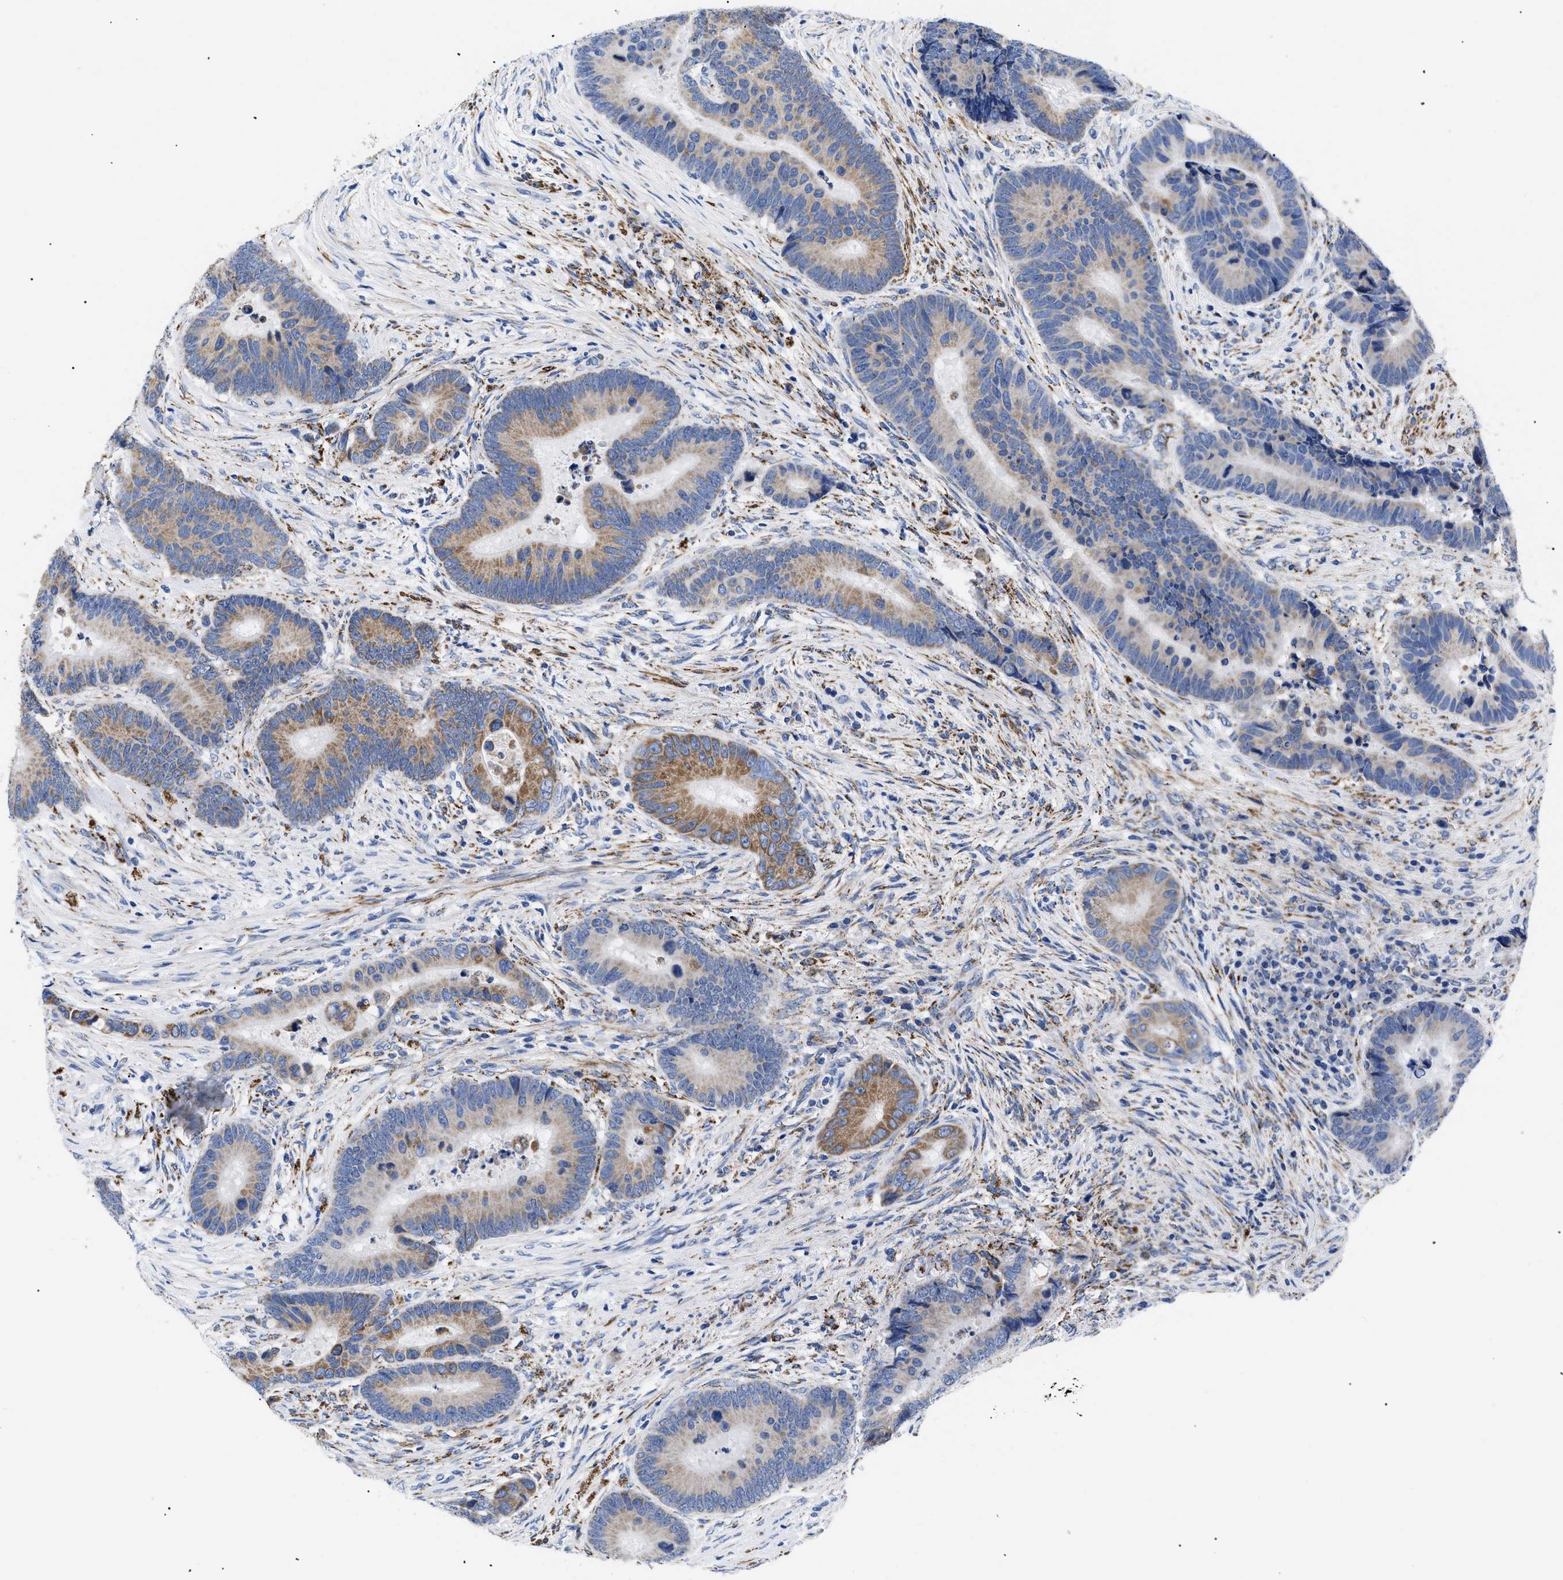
{"staining": {"intensity": "moderate", "quantity": "<25%", "location": "cytoplasmic/membranous"}, "tissue": "colorectal cancer", "cell_type": "Tumor cells", "image_type": "cancer", "snomed": [{"axis": "morphology", "description": "Adenocarcinoma, NOS"}, {"axis": "topography", "description": "Rectum"}], "caption": "DAB (3,3'-diaminobenzidine) immunohistochemical staining of colorectal cancer exhibits moderate cytoplasmic/membranous protein positivity in approximately <25% of tumor cells.", "gene": "GPR149", "patient": {"sex": "female", "age": 89}}